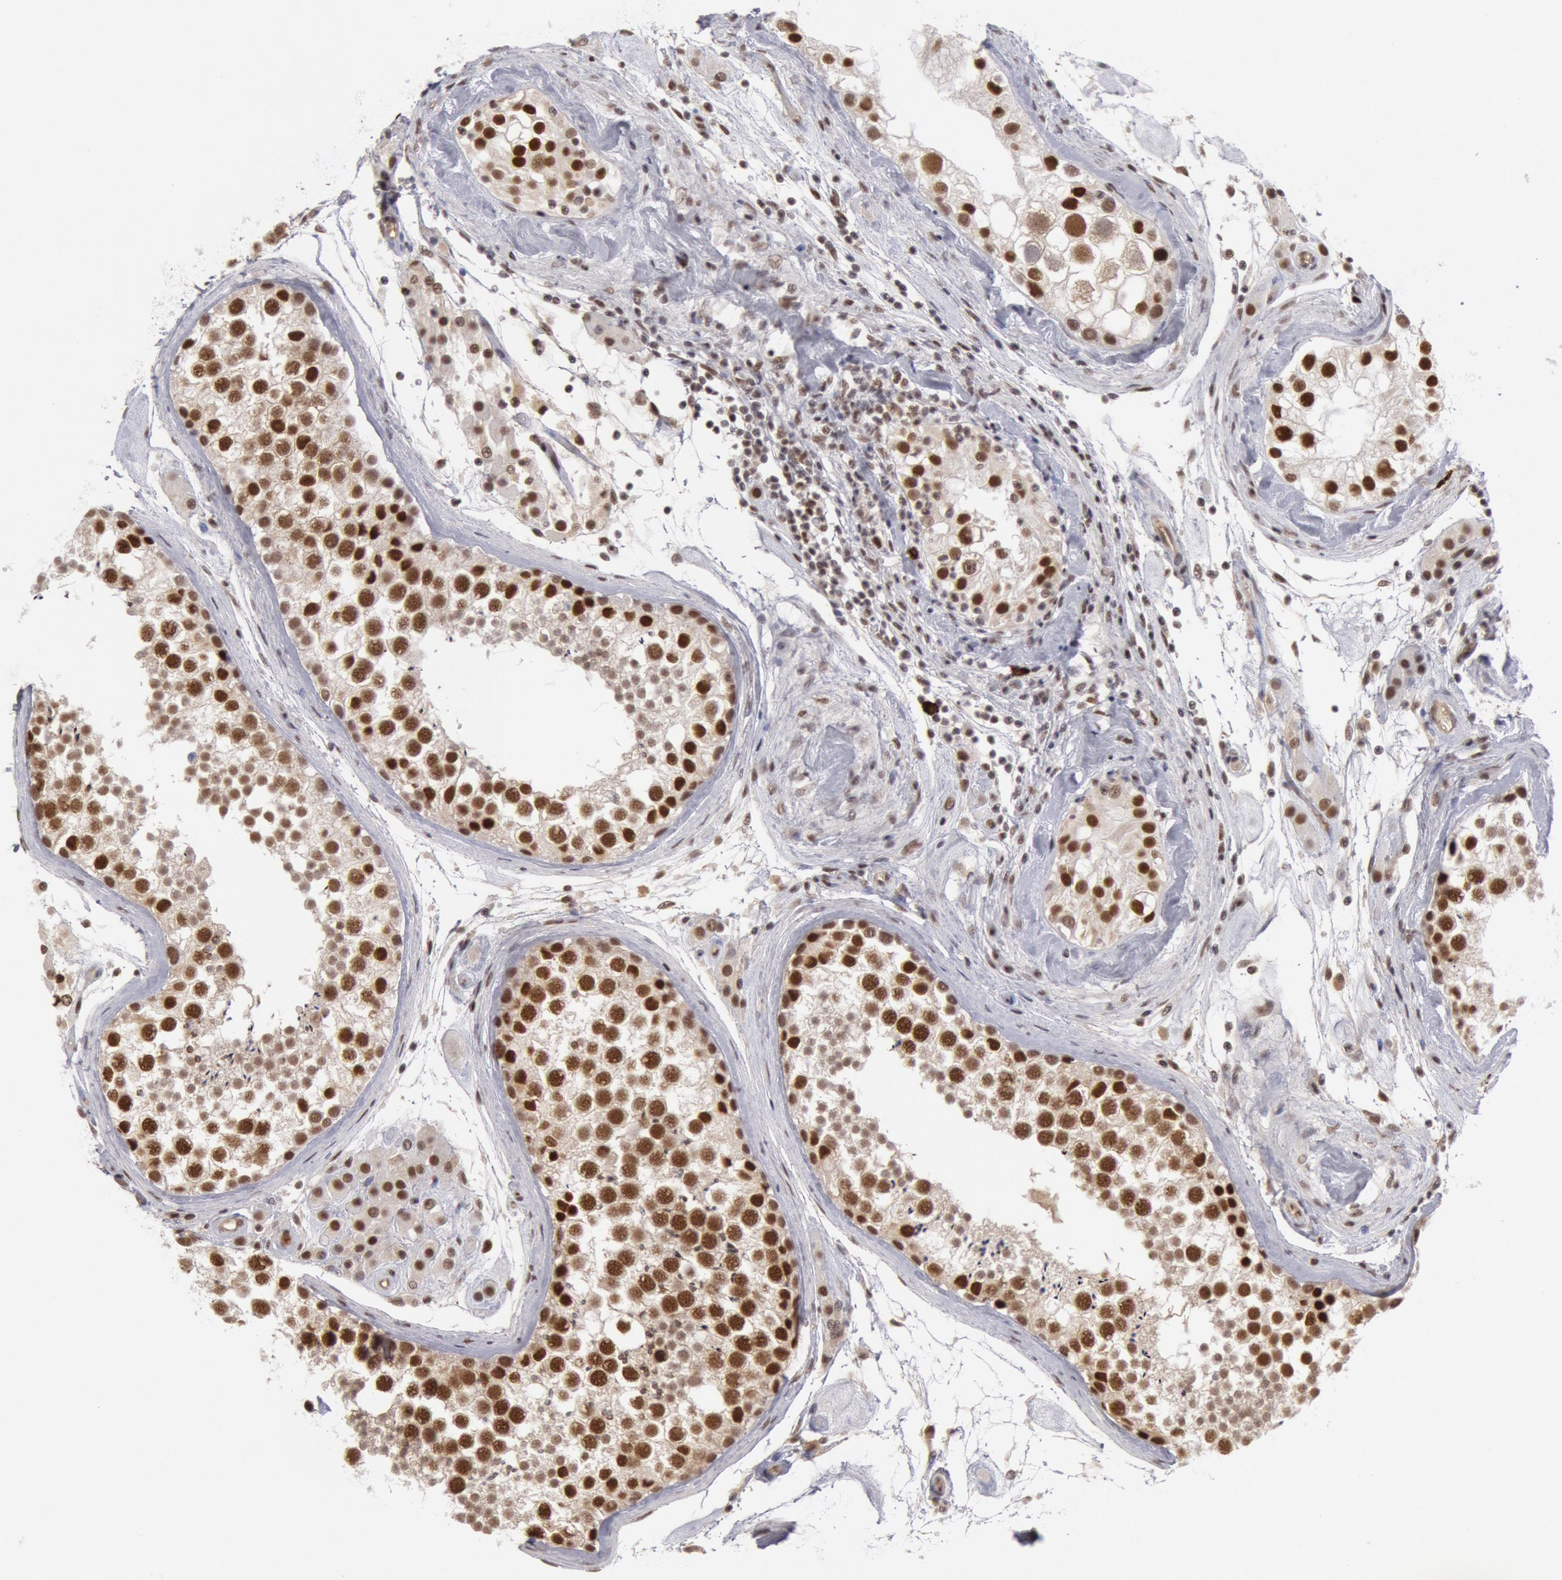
{"staining": {"intensity": "moderate", "quantity": ">75%", "location": "nuclear"}, "tissue": "testis", "cell_type": "Cells in seminiferous ducts", "image_type": "normal", "snomed": [{"axis": "morphology", "description": "Normal tissue, NOS"}, {"axis": "topography", "description": "Testis"}], "caption": "Immunohistochemical staining of benign human testis demonstrates >75% levels of moderate nuclear protein expression in about >75% of cells in seminiferous ducts. Ihc stains the protein in brown and the nuclei are stained blue.", "gene": "PPP4R3B", "patient": {"sex": "male", "age": 46}}